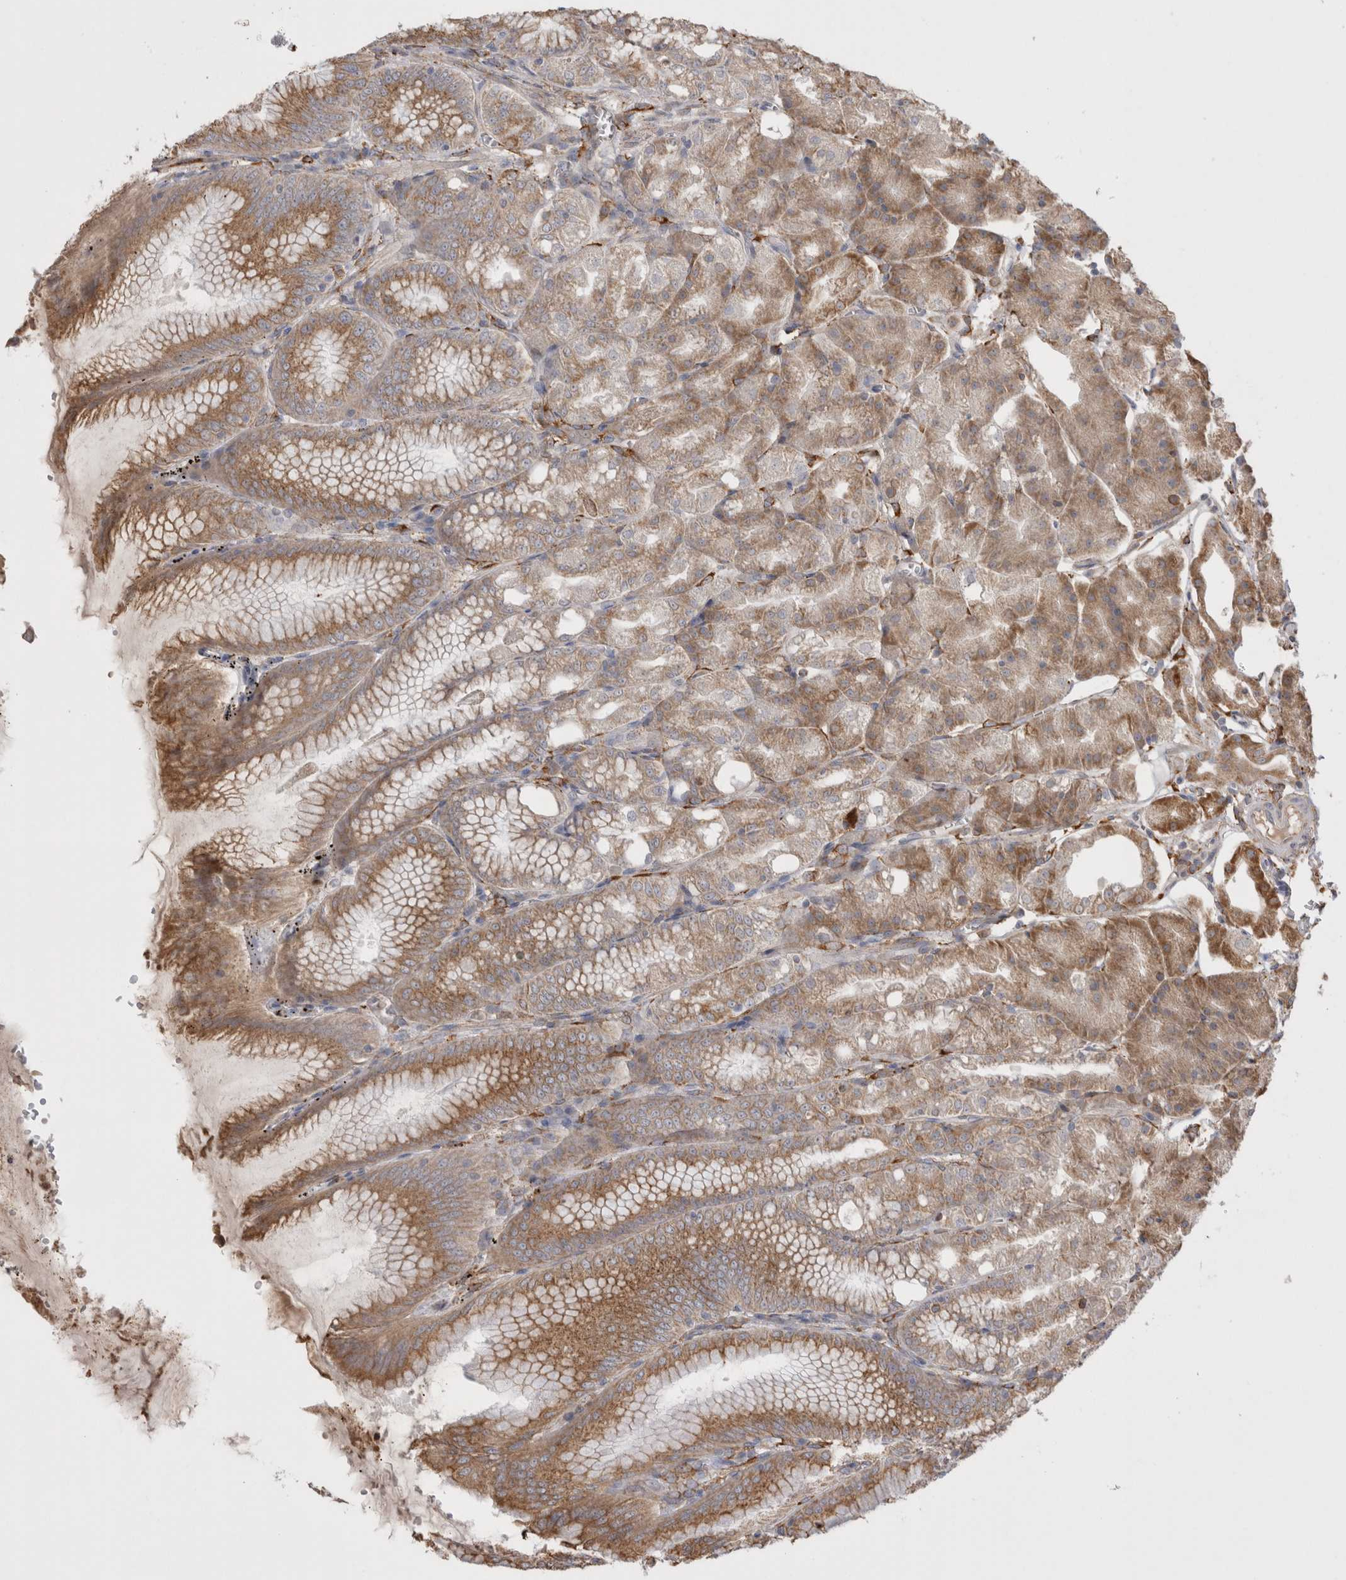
{"staining": {"intensity": "moderate", "quantity": ">75%", "location": "cytoplasmic/membranous"}, "tissue": "stomach", "cell_type": "Glandular cells", "image_type": "normal", "snomed": [{"axis": "morphology", "description": "Normal tissue, NOS"}, {"axis": "topography", "description": "Stomach, lower"}], "caption": "High-power microscopy captured an IHC histopathology image of normal stomach, revealing moderate cytoplasmic/membranous positivity in approximately >75% of glandular cells.", "gene": "LRPAP1", "patient": {"sex": "male", "age": 71}}